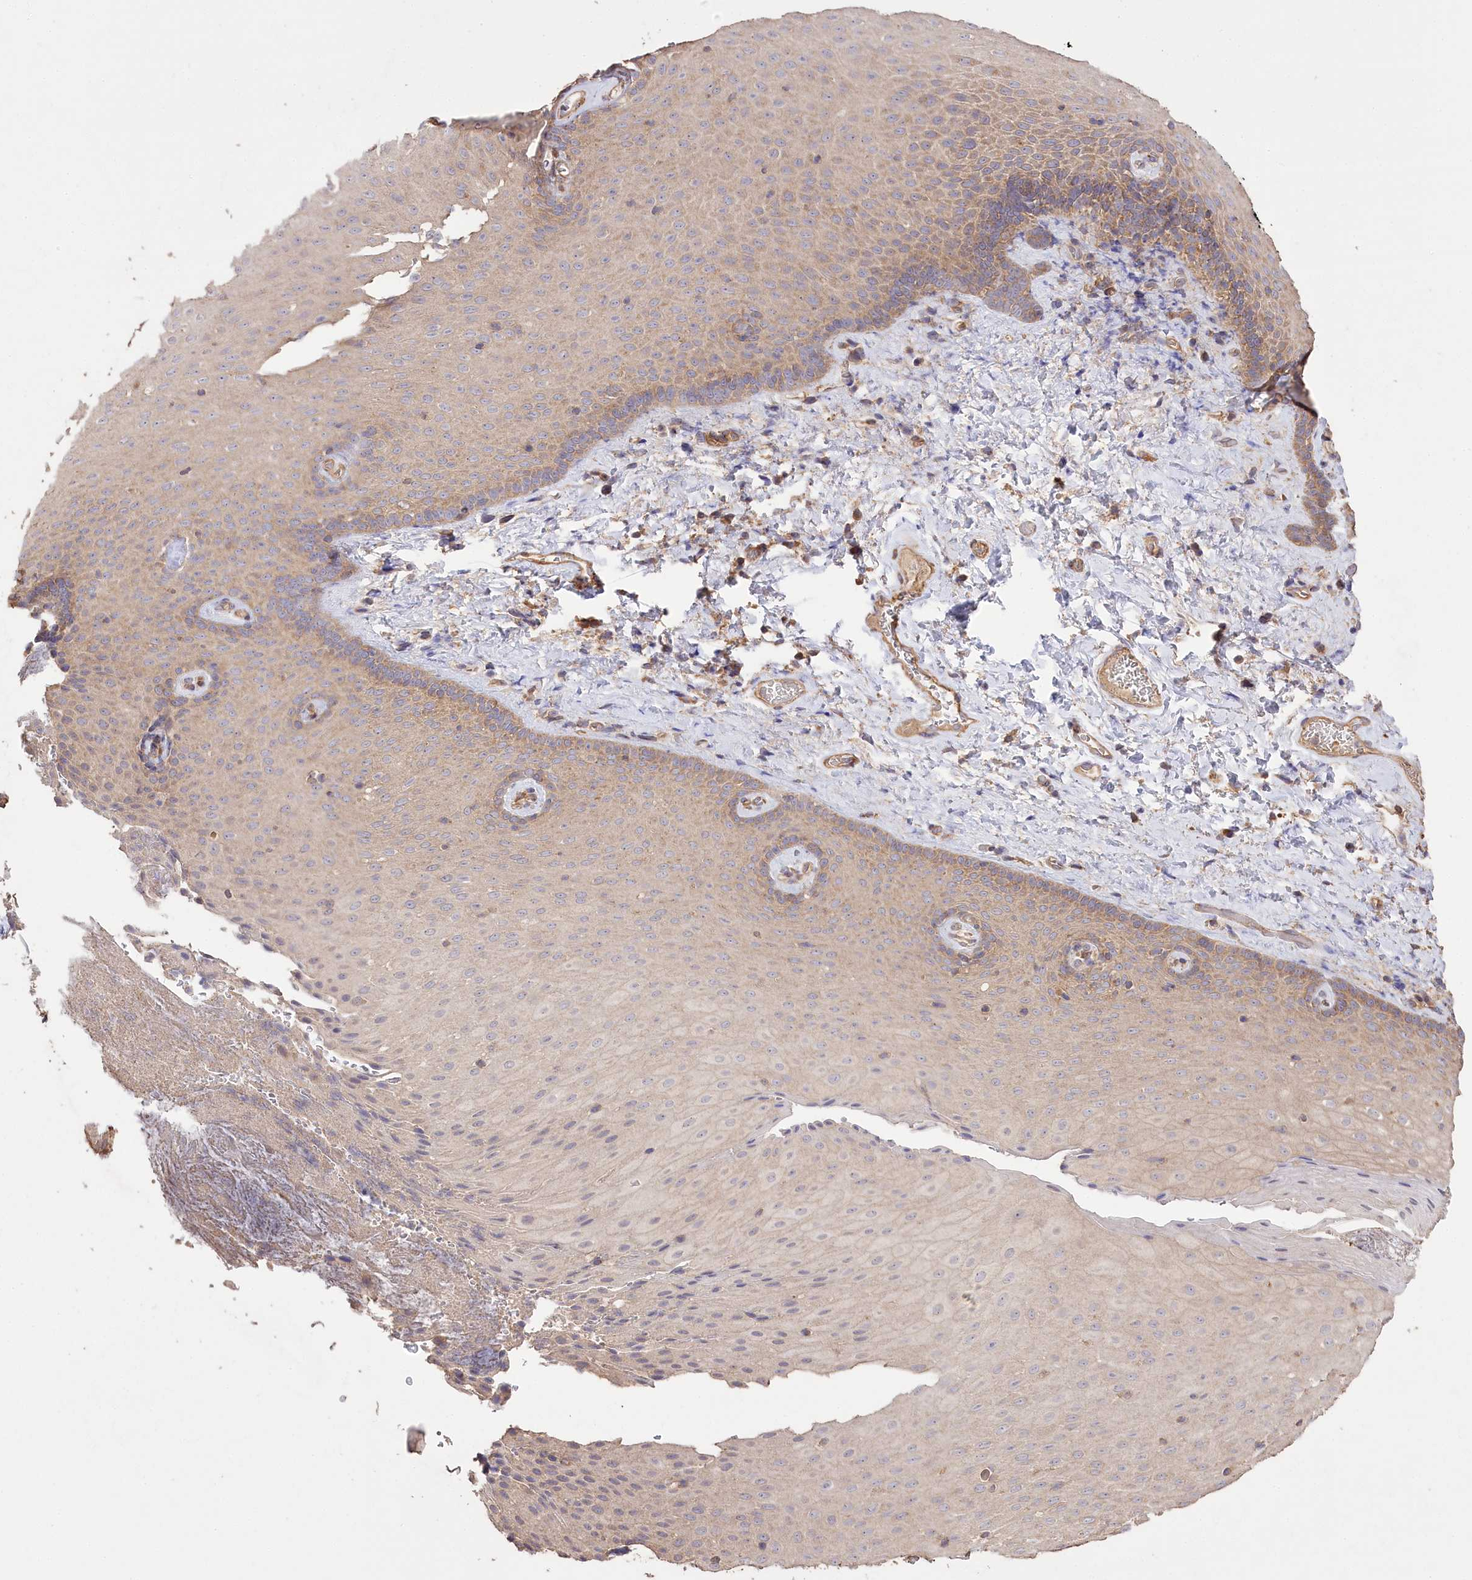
{"staining": {"intensity": "moderate", "quantity": ">75%", "location": "cytoplasmic/membranous"}, "tissue": "skin", "cell_type": "Epidermal cells", "image_type": "normal", "snomed": [{"axis": "morphology", "description": "Normal tissue, NOS"}, {"axis": "topography", "description": "Anal"}], "caption": "A photomicrograph showing moderate cytoplasmic/membranous expression in about >75% of epidermal cells in benign skin, as visualized by brown immunohistochemical staining.", "gene": "PRSS53", "patient": {"sex": "male", "age": 69}}